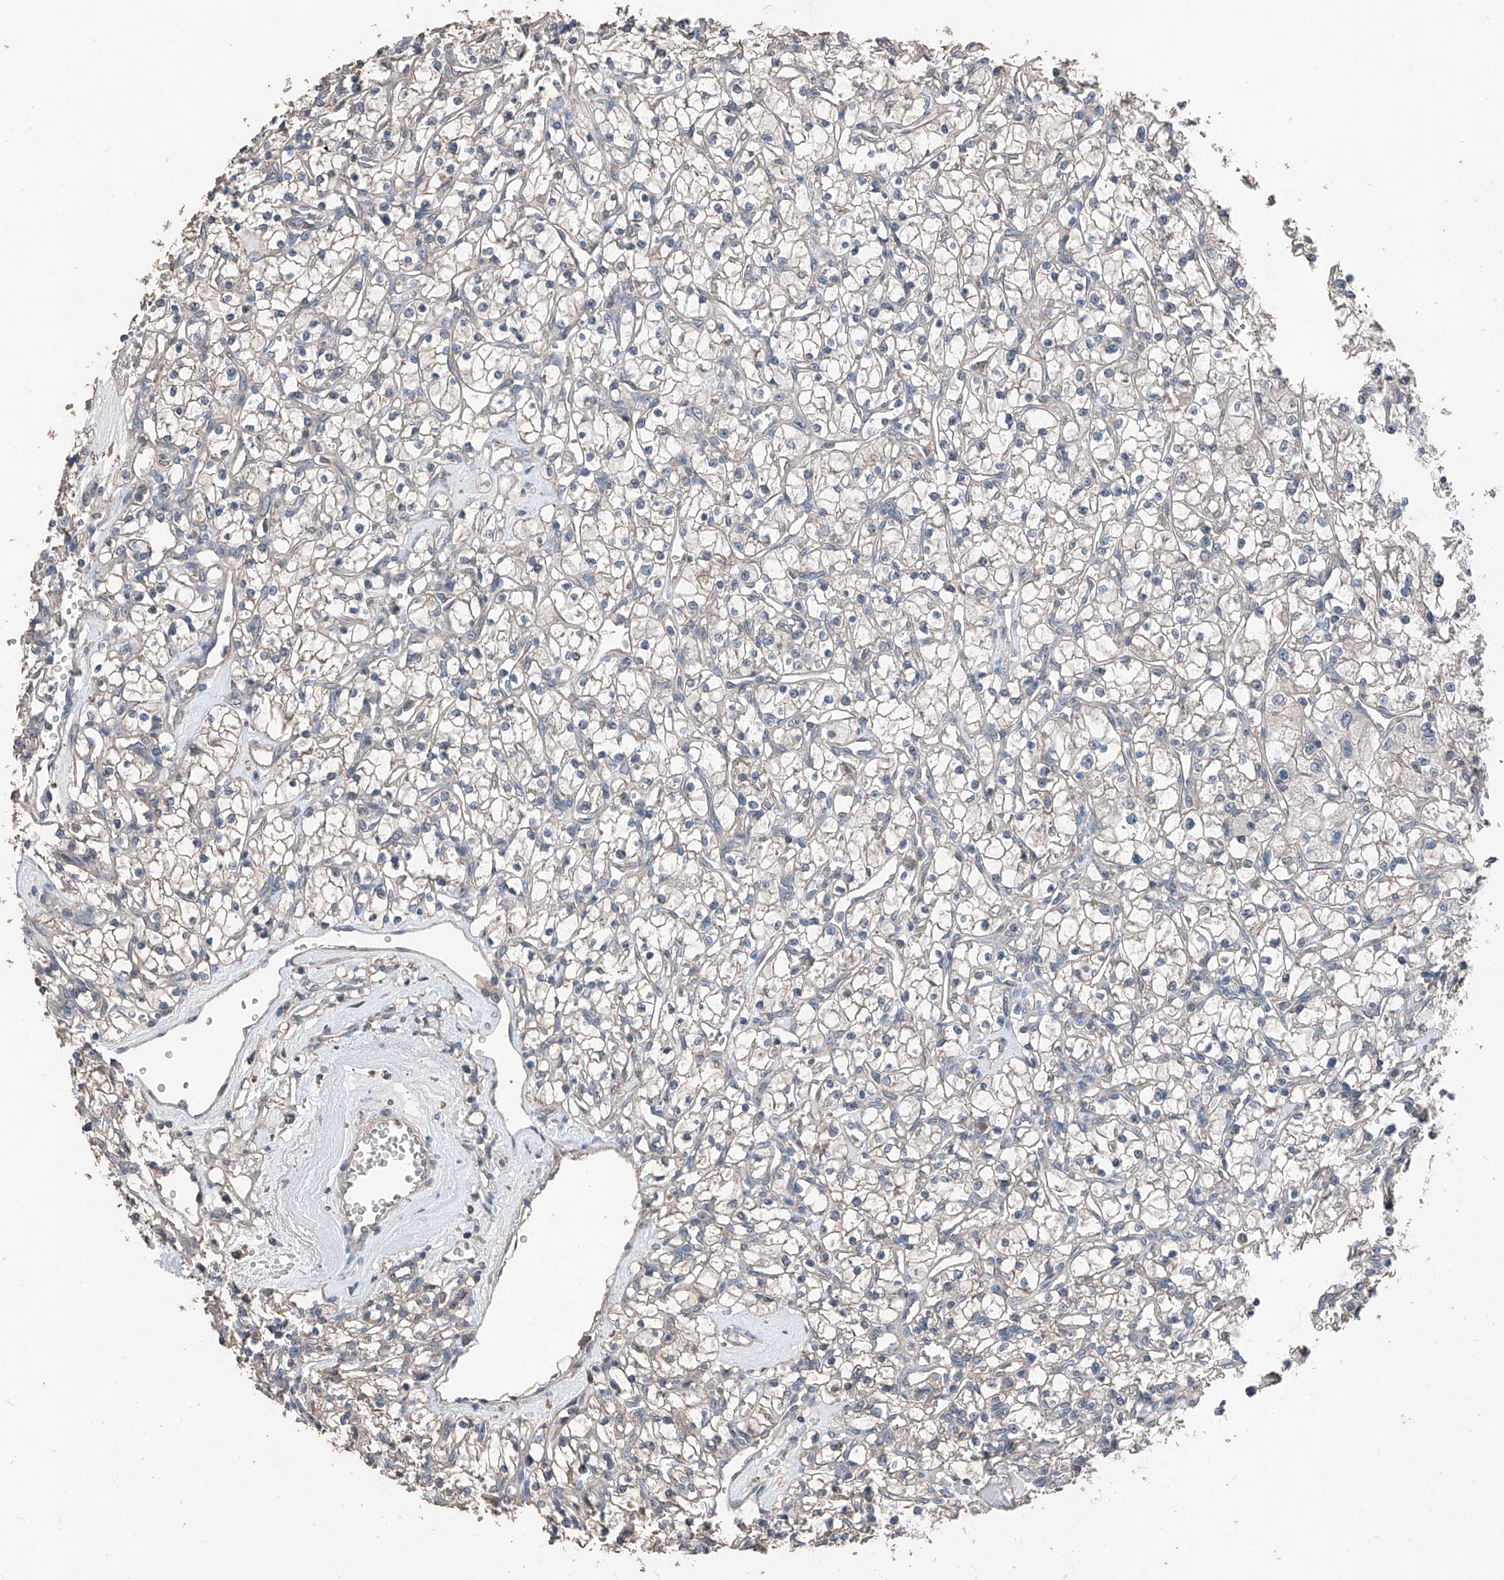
{"staining": {"intensity": "negative", "quantity": "none", "location": "none"}, "tissue": "renal cancer", "cell_type": "Tumor cells", "image_type": "cancer", "snomed": [{"axis": "morphology", "description": "Adenocarcinoma, NOS"}, {"axis": "topography", "description": "Kidney"}], "caption": "This is an IHC image of human renal cancer (adenocarcinoma). There is no staining in tumor cells.", "gene": "MAMLD1", "patient": {"sex": "female", "age": 59}}